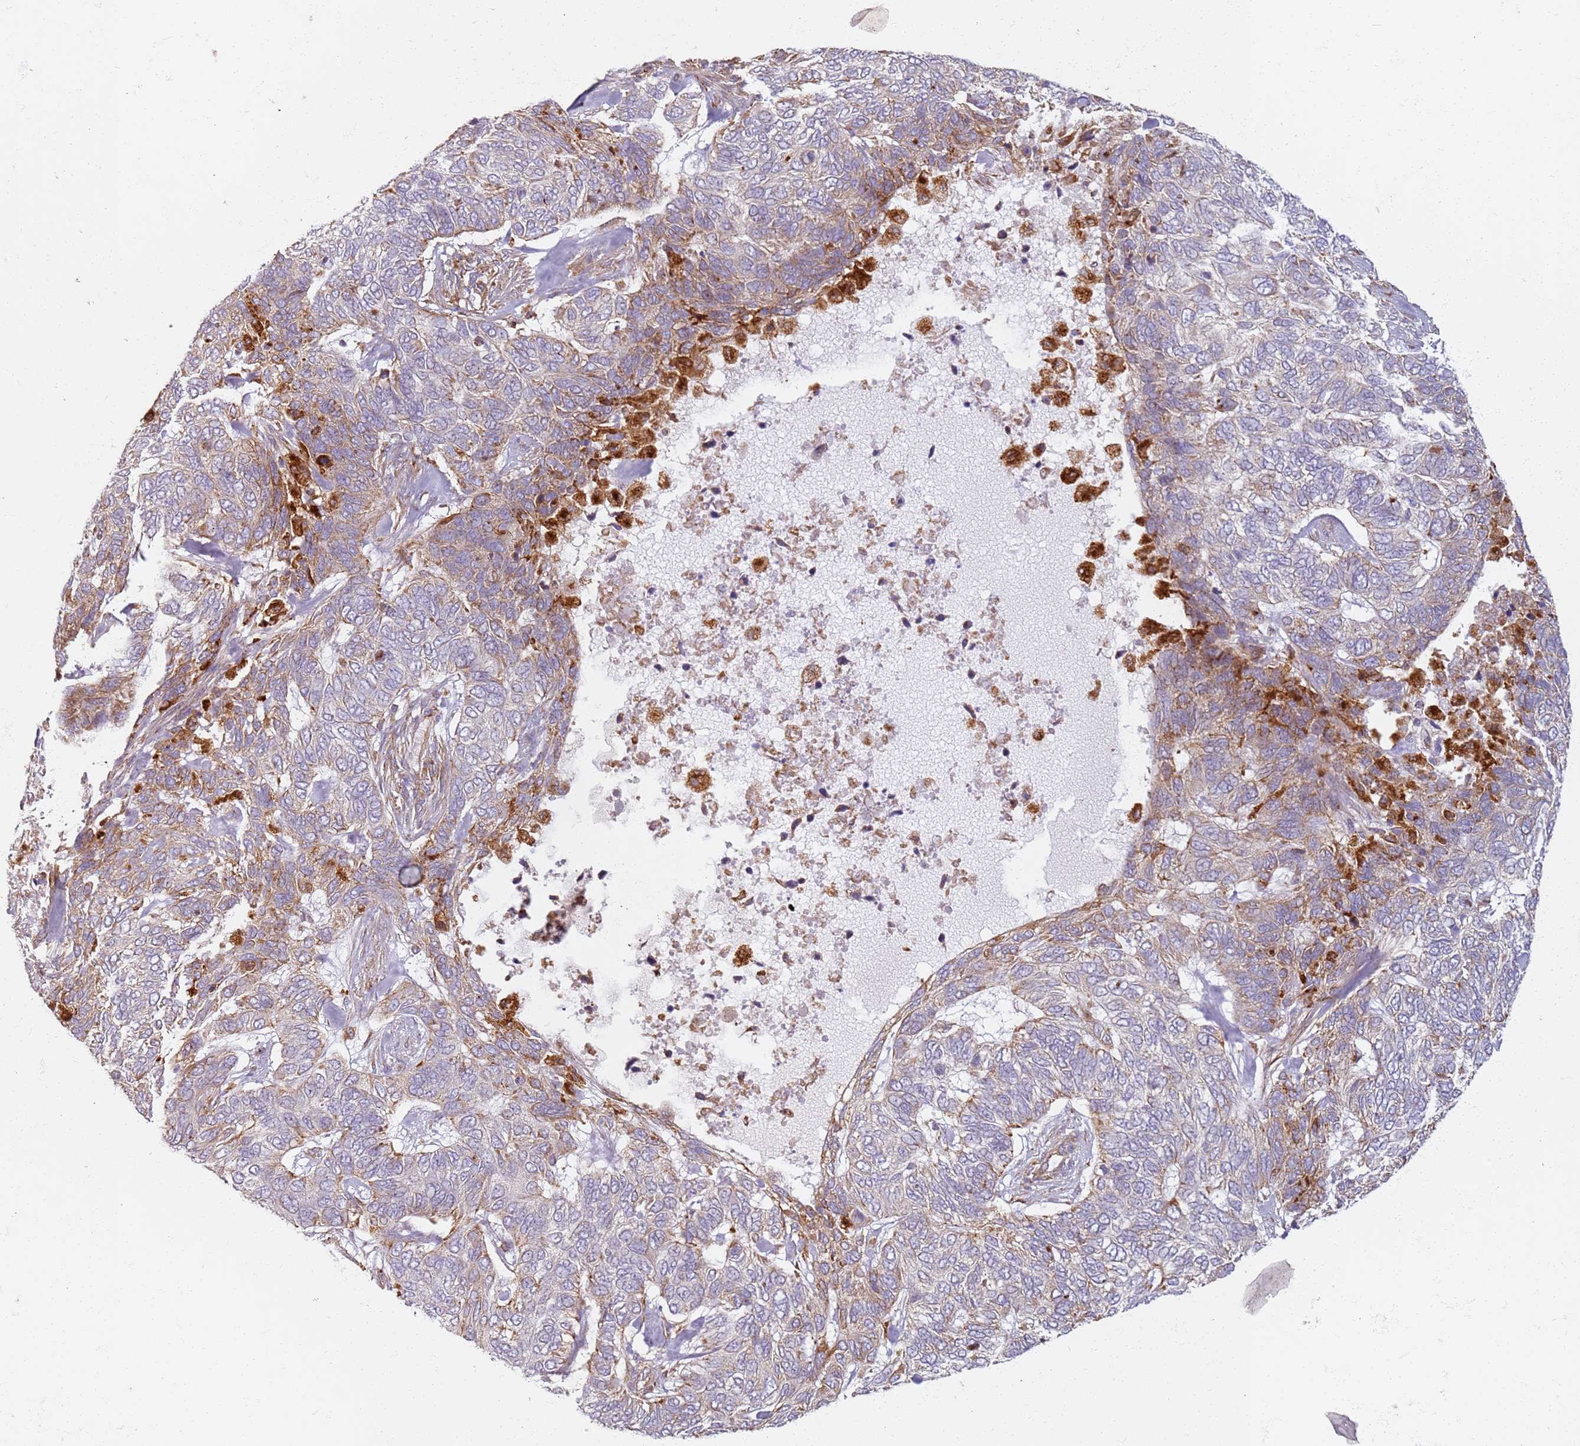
{"staining": {"intensity": "moderate", "quantity": "25%-75%", "location": "cytoplasmic/membranous"}, "tissue": "skin cancer", "cell_type": "Tumor cells", "image_type": "cancer", "snomed": [{"axis": "morphology", "description": "Basal cell carcinoma"}, {"axis": "topography", "description": "Skin"}], "caption": "Tumor cells show medium levels of moderate cytoplasmic/membranous expression in about 25%-75% of cells in basal cell carcinoma (skin).", "gene": "PROKR2", "patient": {"sex": "female", "age": 65}}